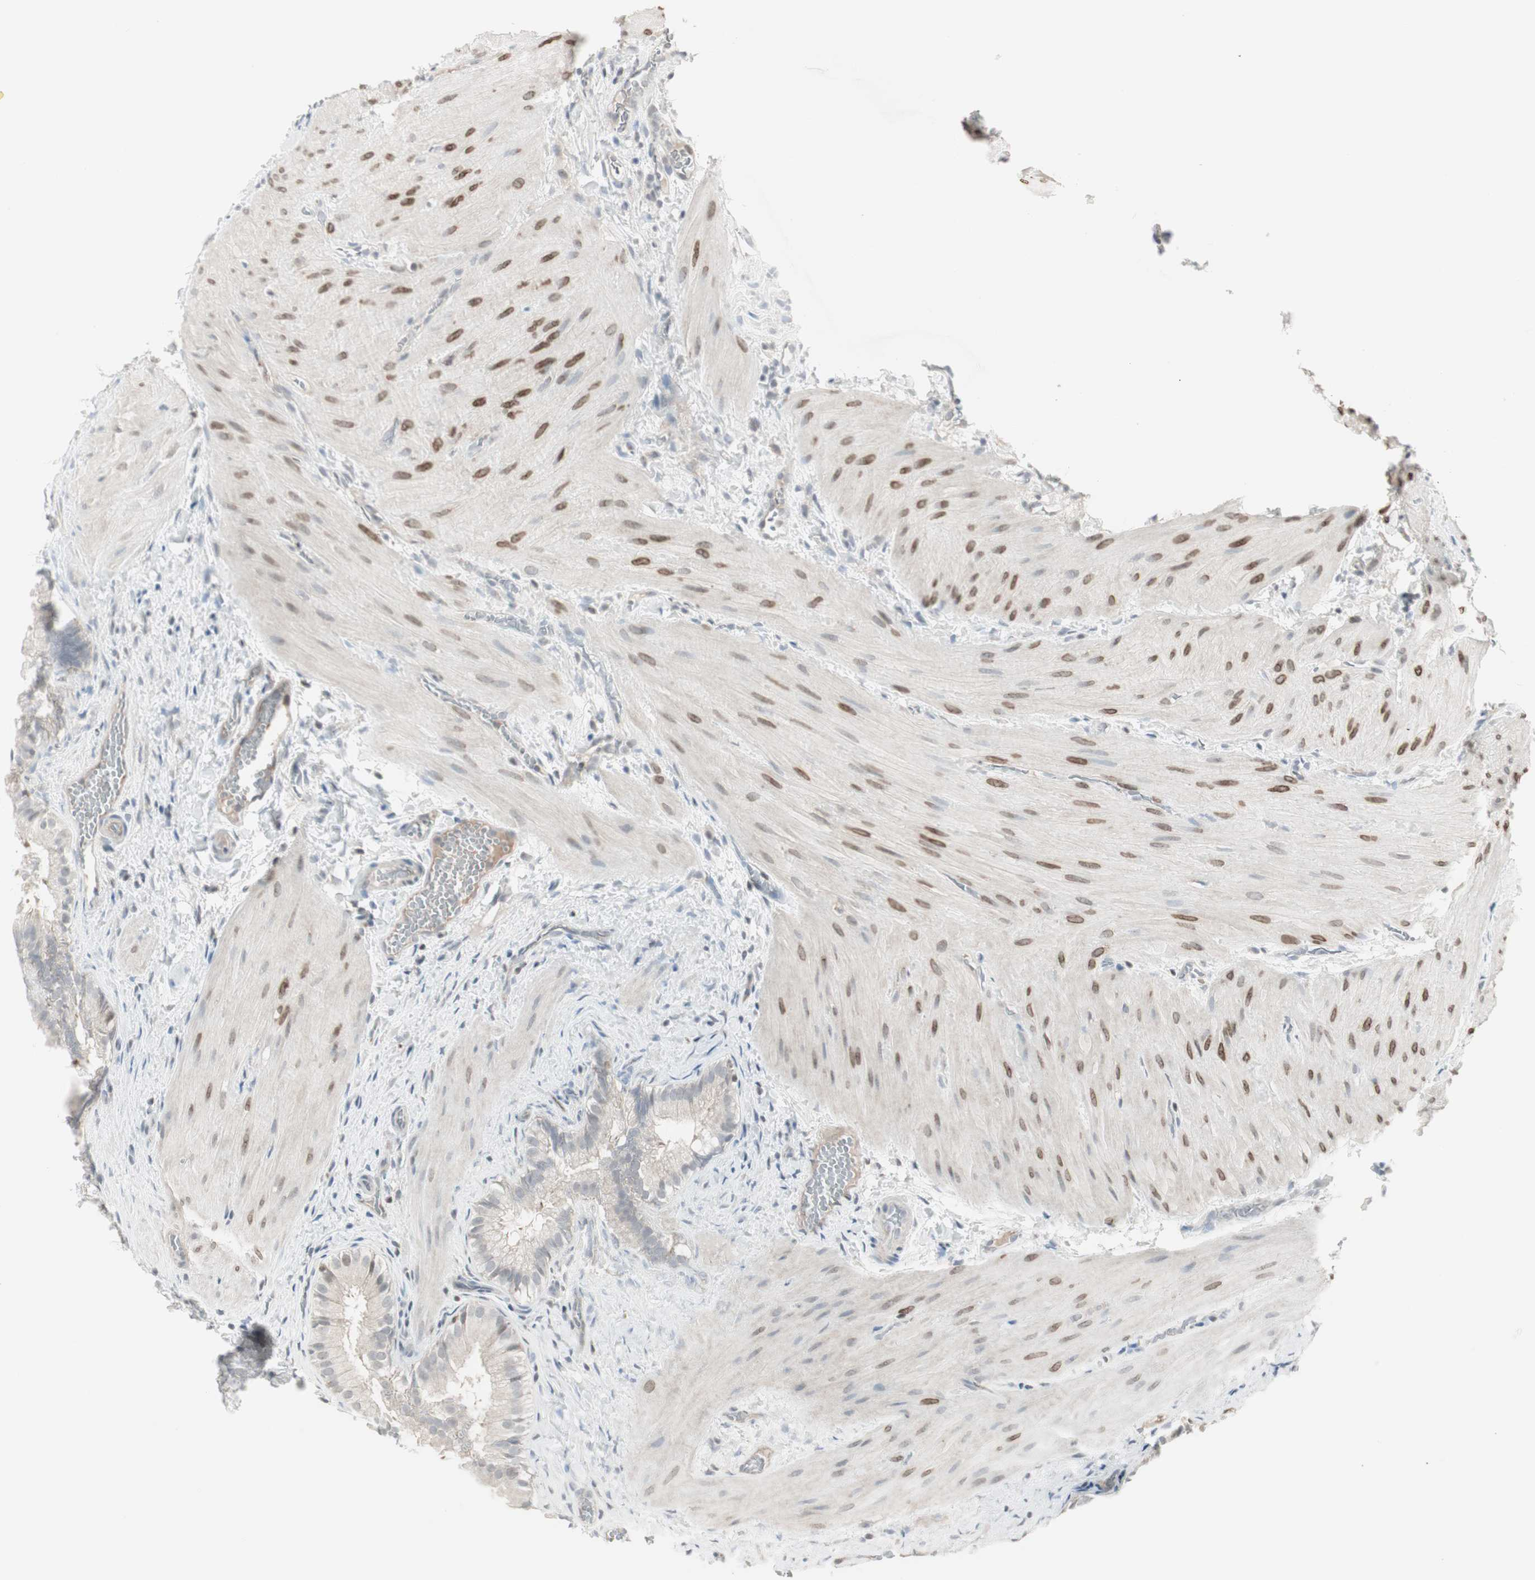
{"staining": {"intensity": "negative", "quantity": "none", "location": "none"}, "tissue": "gallbladder", "cell_type": "Glandular cells", "image_type": "normal", "snomed": [{"axis": "morphology", "description": "Normal tissue, NOS"}, {"axis": "topography", "description": "Gallbladder"}], "caption": "Protein analysis of normal gallbladder displays no significant staining in glandular cells. Nuclei are stained in blue.", "gene": "MAP4K4", "patient": {"sex": "female", "age": 26}}